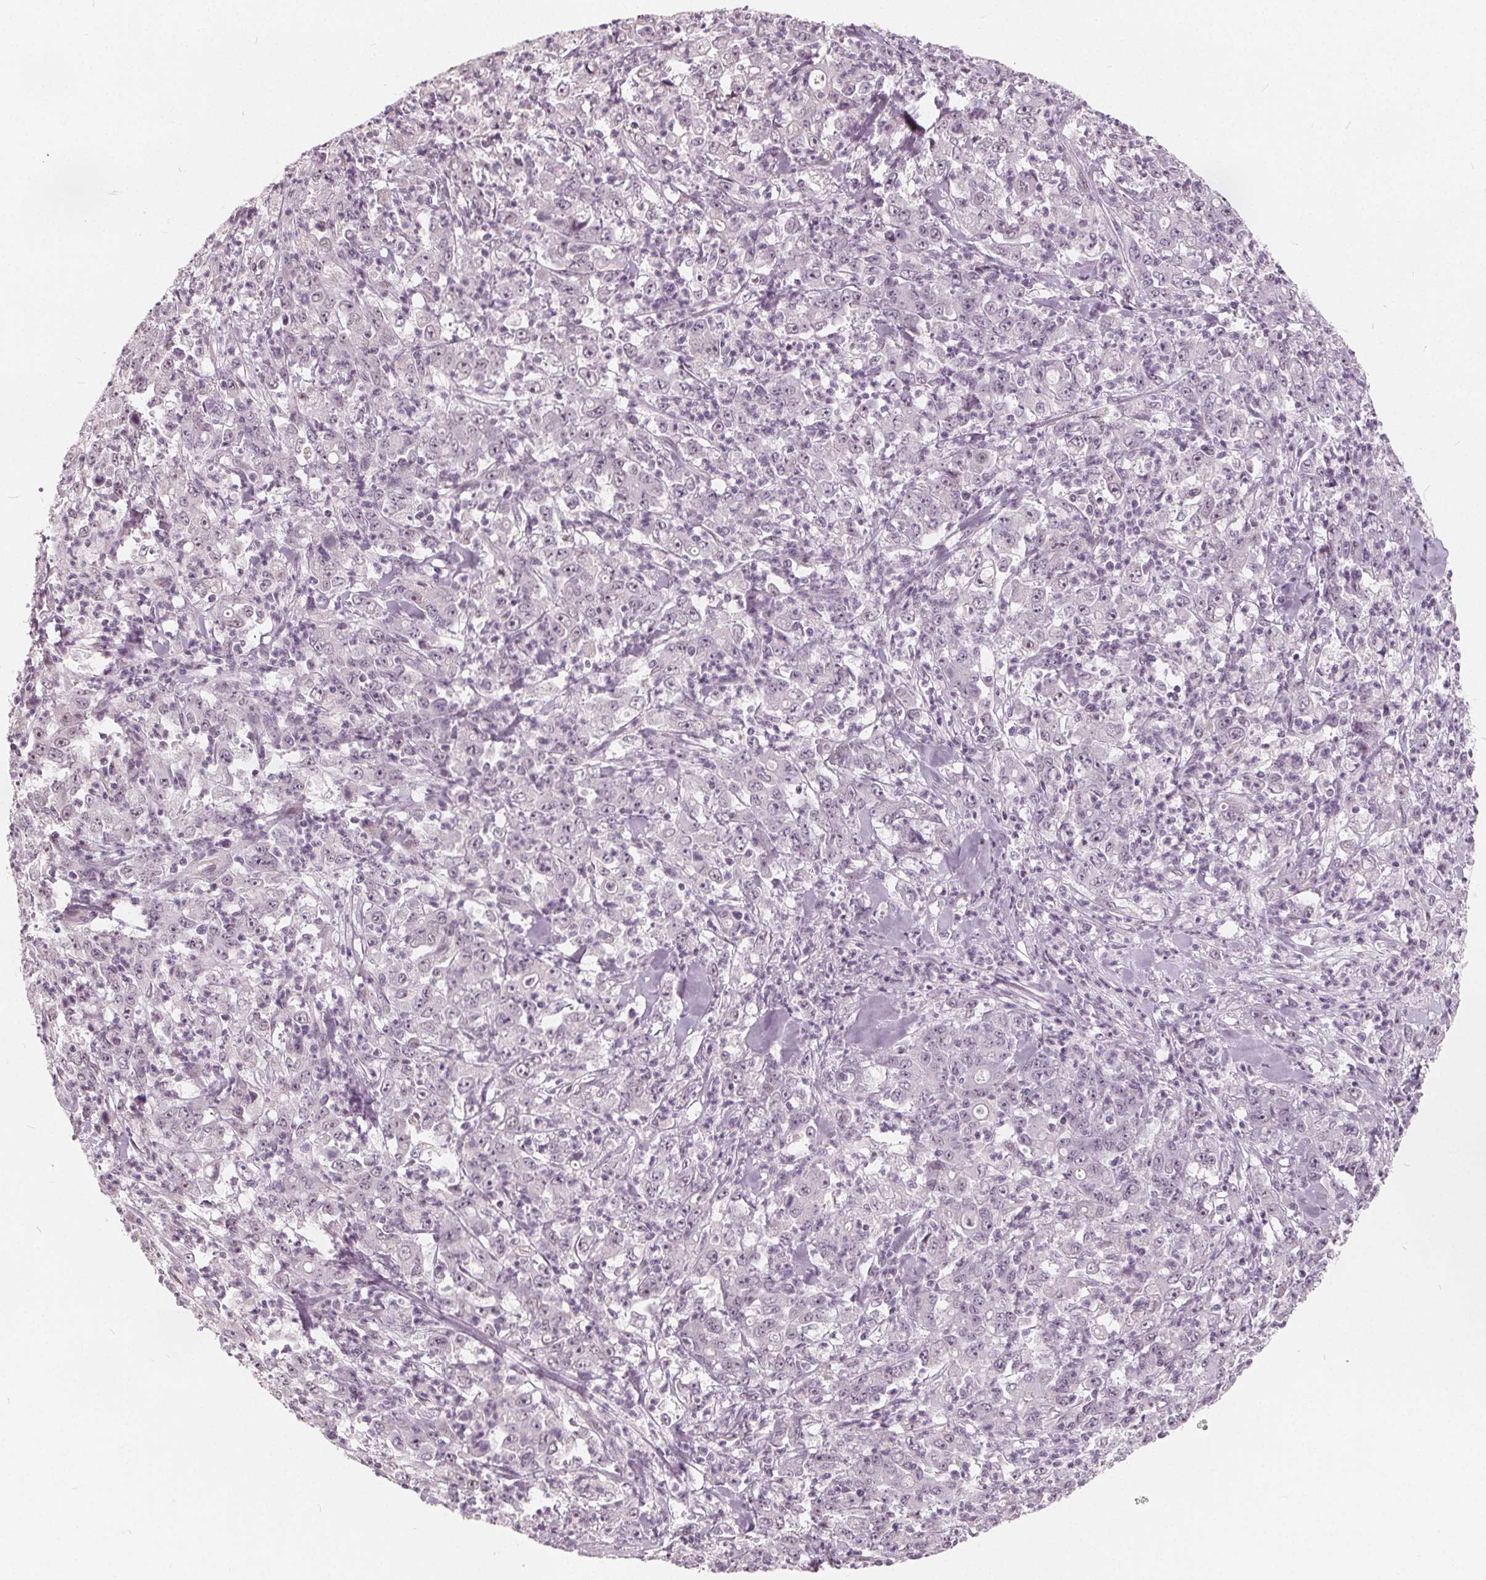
{"staining": {"intensity": "weak", "quantity": "<25%", "location": "nuclear"}, "tissue": "stomach cancer", "cell_type": "Tumor cells", "image_type": "cancer", "snomed": [{"axis": "morphology", "description": "Adenocarcinoma, NOS"}, {"axis": "topography", "description": "Stomach, lower"}], "caption": "Immunohistochemistry (IHC) histopathology image of neoplastic tissue: stomach adenocarcinoma stained with DAB (3,3'-diaminobenzidine) exhibits no significant protein positivity in tumor cells.", "gene": "NUP210L", "patient": {"sex": "female", "age": 71}}